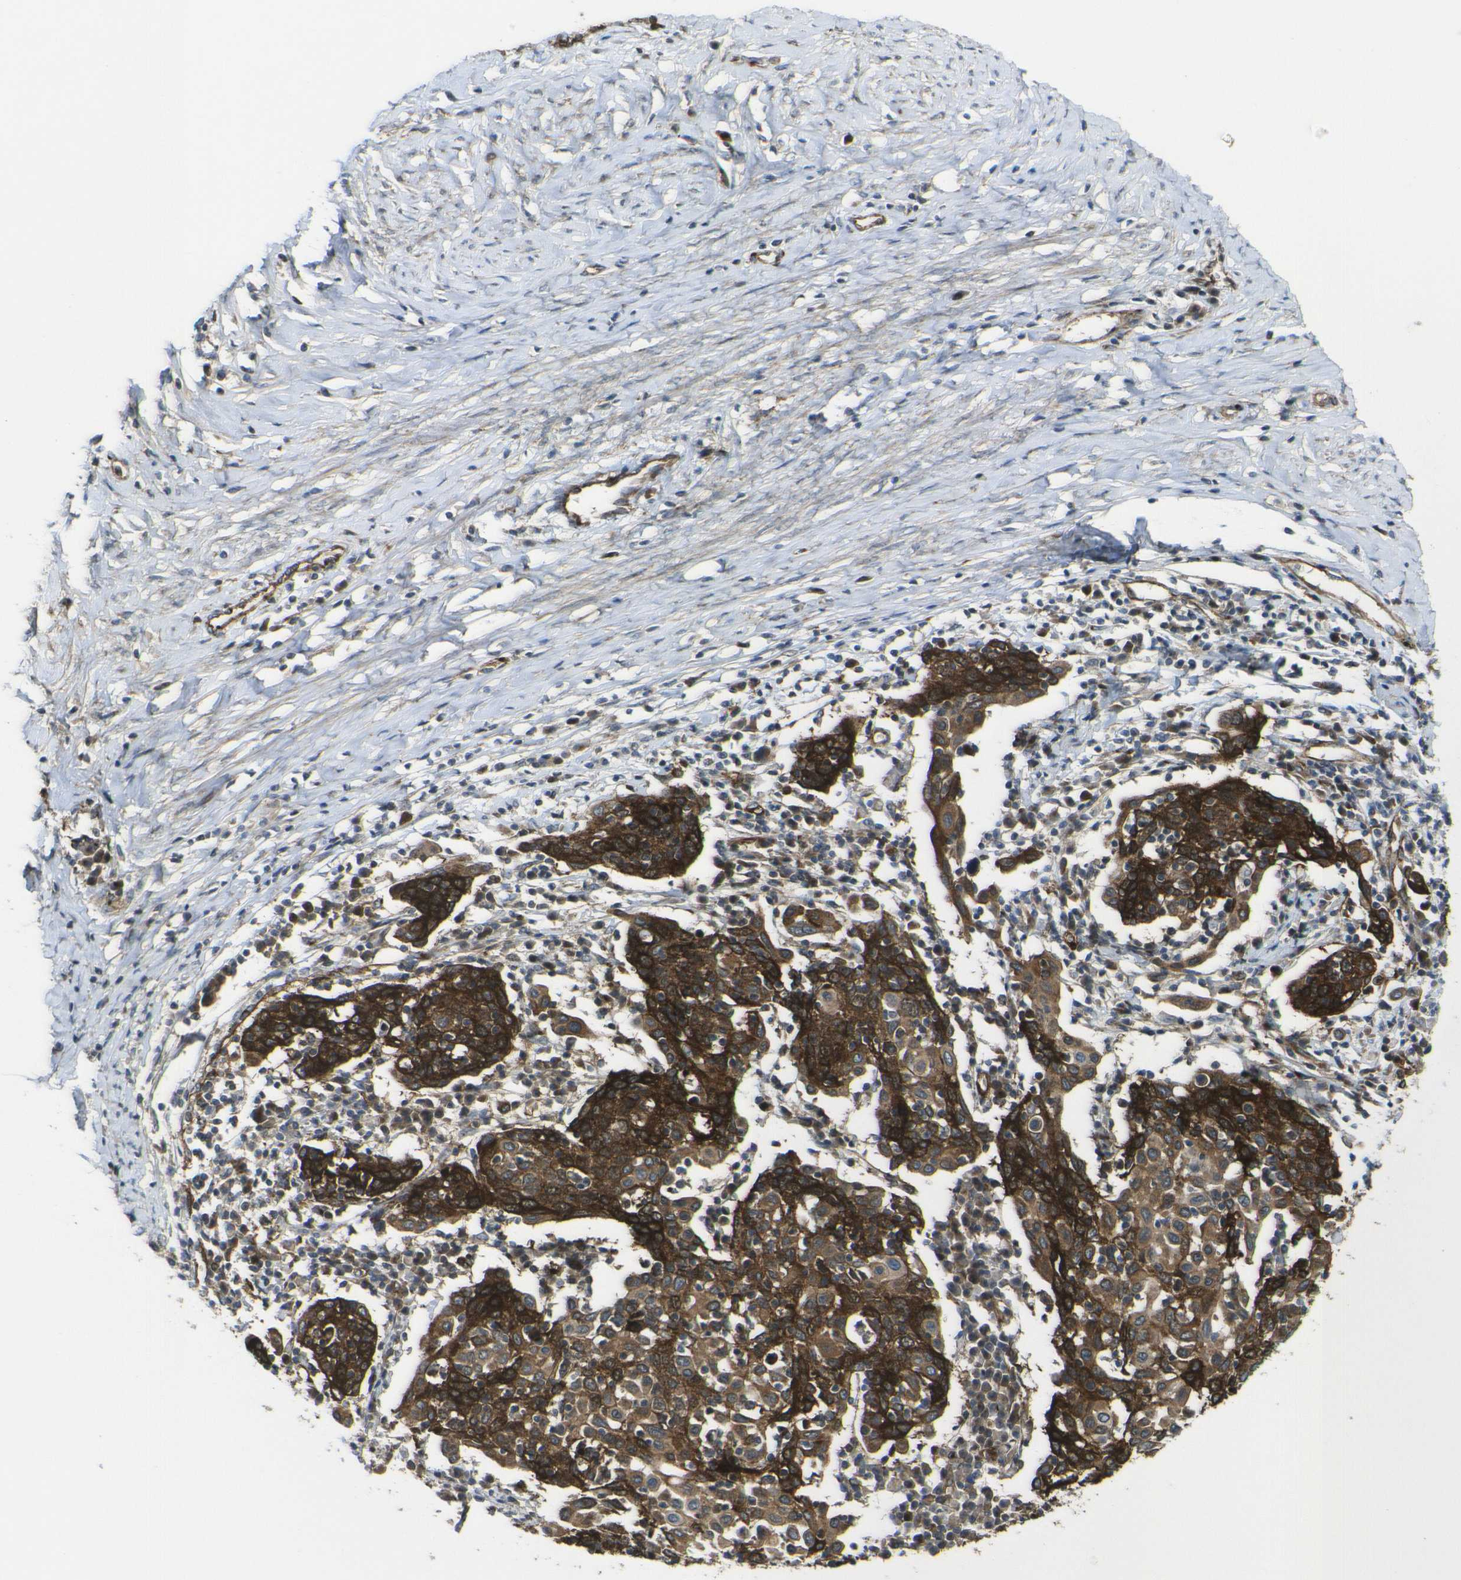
{"staining": {"intensity": "strong", "quantity": ">75%", "location": "cytoplasmic/membranous"}, "tissue": "cervical cancer", "cell_type": "Tumor cells", "image_type": "cancer", "snomed": [{"axis": "morphology", "description": "Squamous cell carcinoma, NOS"}, {"axis": "topography", "description": "Cervix"}], "caption": "Strong cytoplasmic/membranous protein expression is seen in approximately >75% of tumor cells in cervical cancer. (brown staining indicates protein expression, while blue staining denotes nuclei).", "gene": "ECE1", "patient": {"sex": "female", "age": 40}}